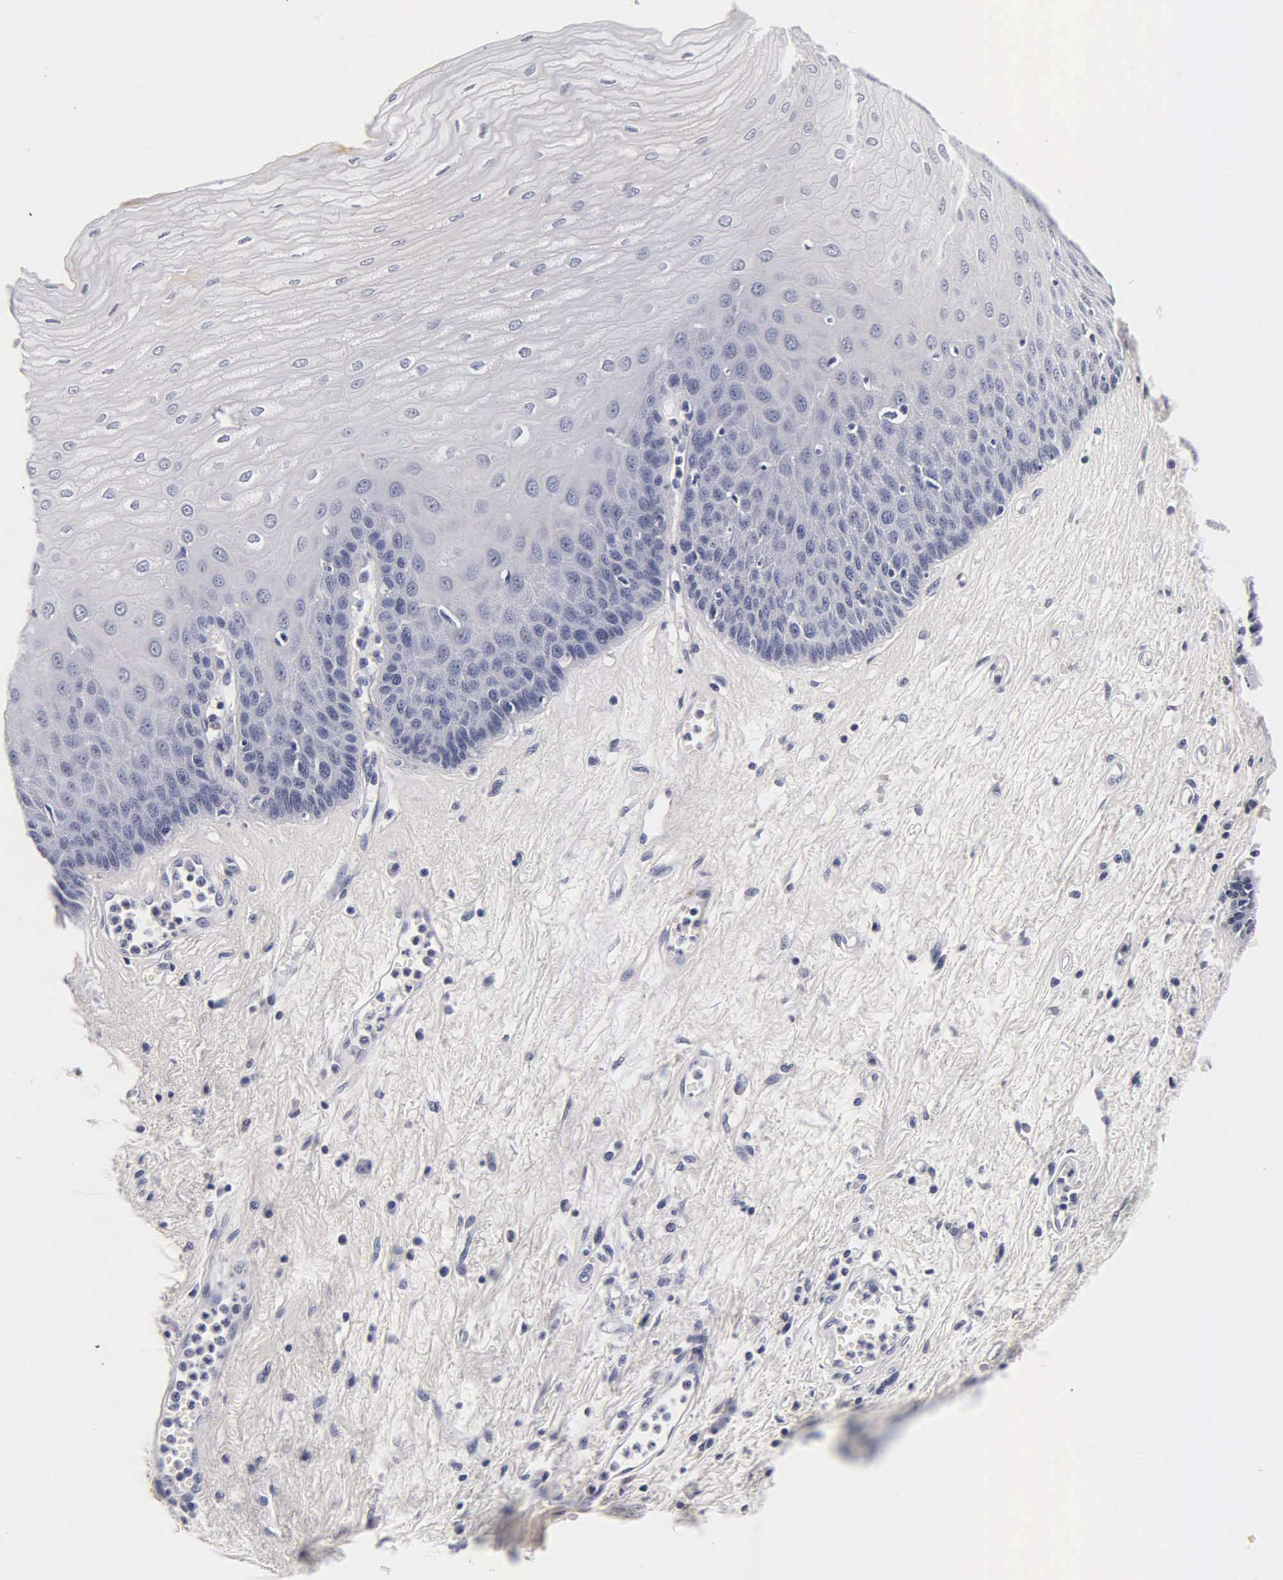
{"staining": {"intensity": "negative", "quantity": "none", "location": "none"}, "tissue": "esophagus", "cell_type": "Squamous epithelial cells", "image_type": "normal", "snomed": [{"axis": "morphology", "description": "Normal tissue, NOS"}, {"axis": "topography", "description": "Esophagus"}], "caption": "Squamous epithelial cells show no significant protein positivity in normal esophagus. (DAB immunohistochemistry, high magnification).", "gene": "ACP3", "patient": {"sex": "male", "age": 65}}